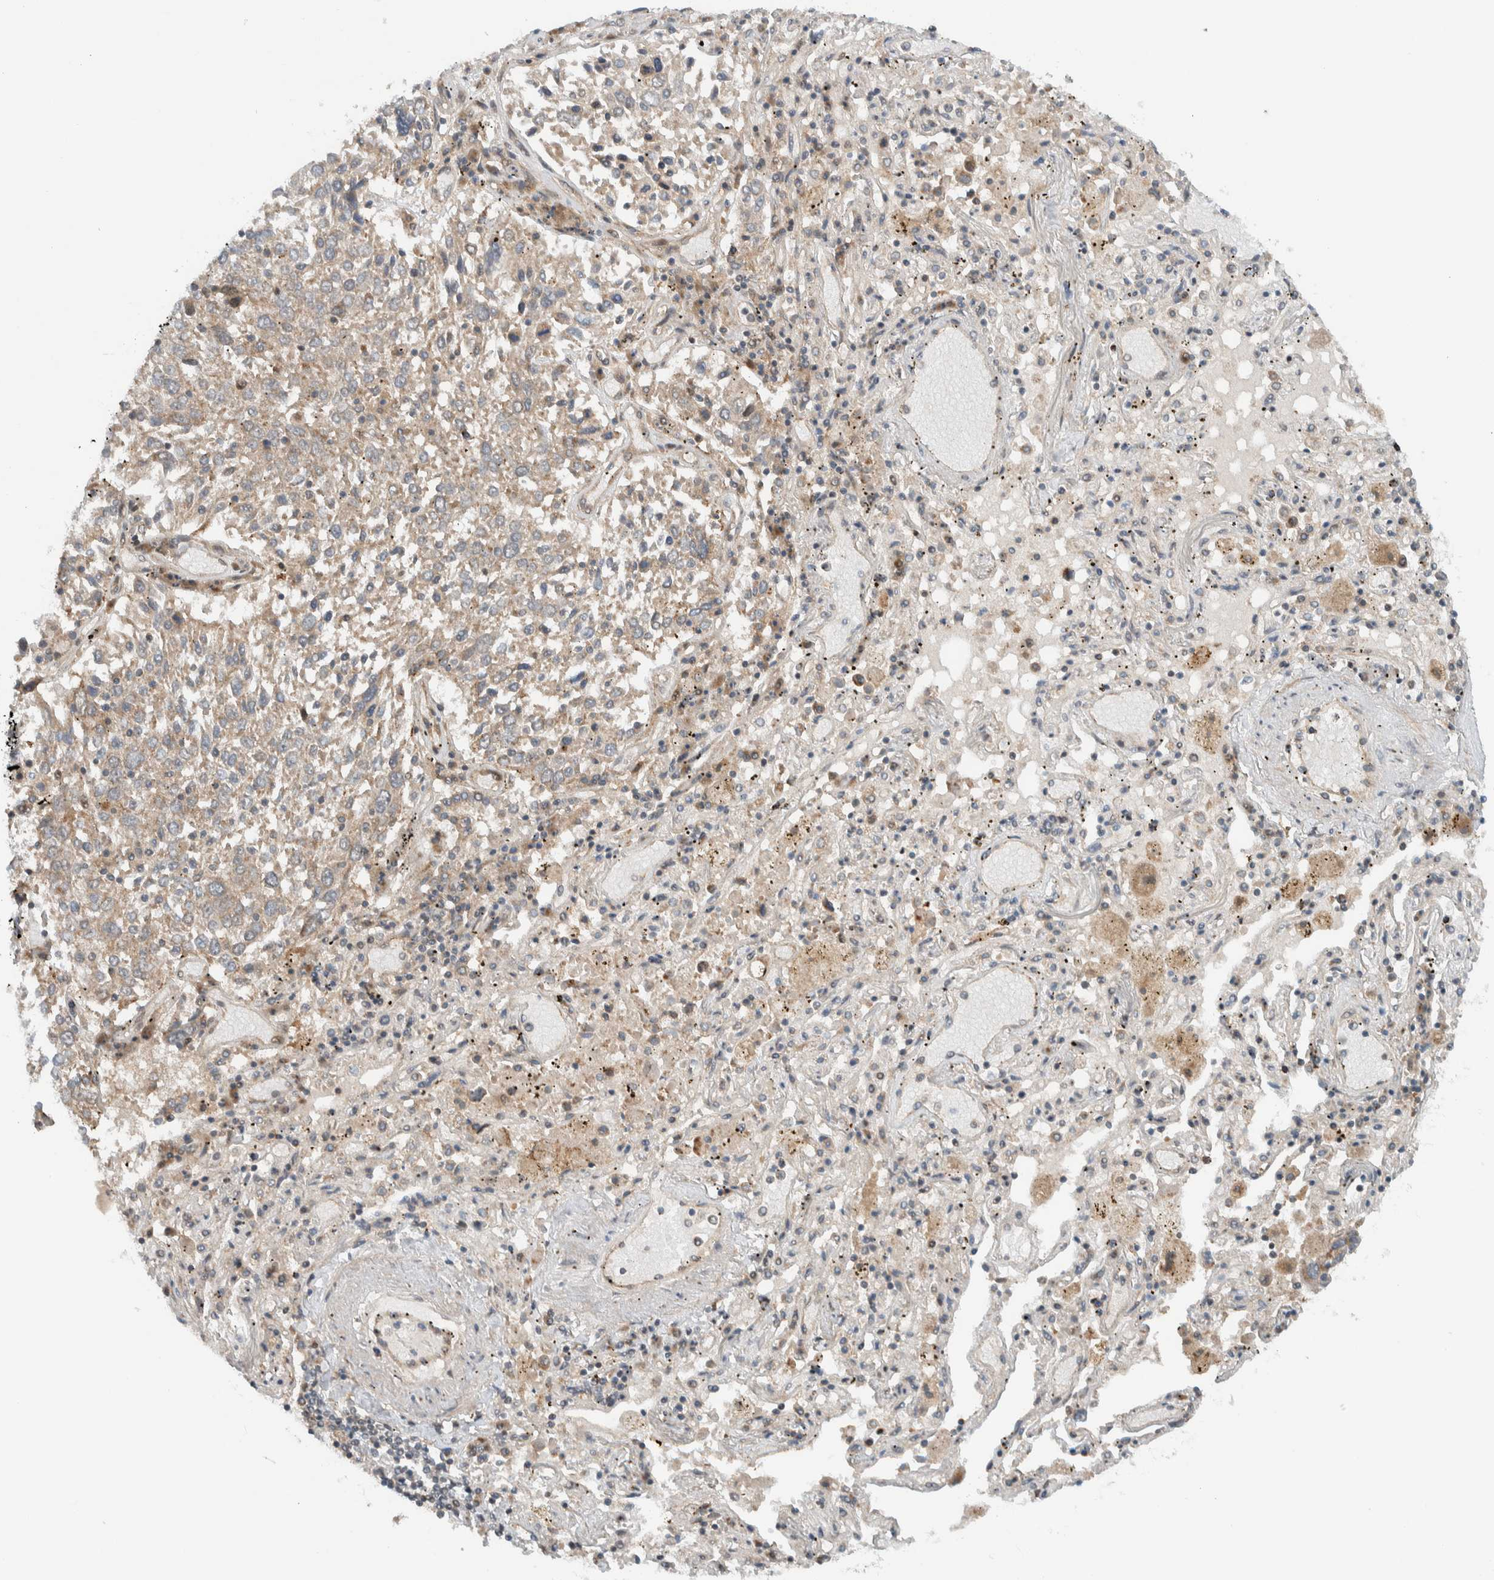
{"staining": {"intensity": "weak", "quantity": "<25%", "location": "cytoplasmic/membranous"}, "tissue": "lung cancer", "cell_type": "Tumor cells", "image_type": "cancer", "snomed": [{"axis": "morphology", "description": "Squamous cell carcinoma, NOS"}, {"axis": "topography", "description": "Lung"}], "caption": "The IHC photomicrograph has no significant positivity in tumor cells of lung squamous cell carcinoma tissue.", "gene": "KLHL6", "patient": {"sex": "male", "age": 65}}